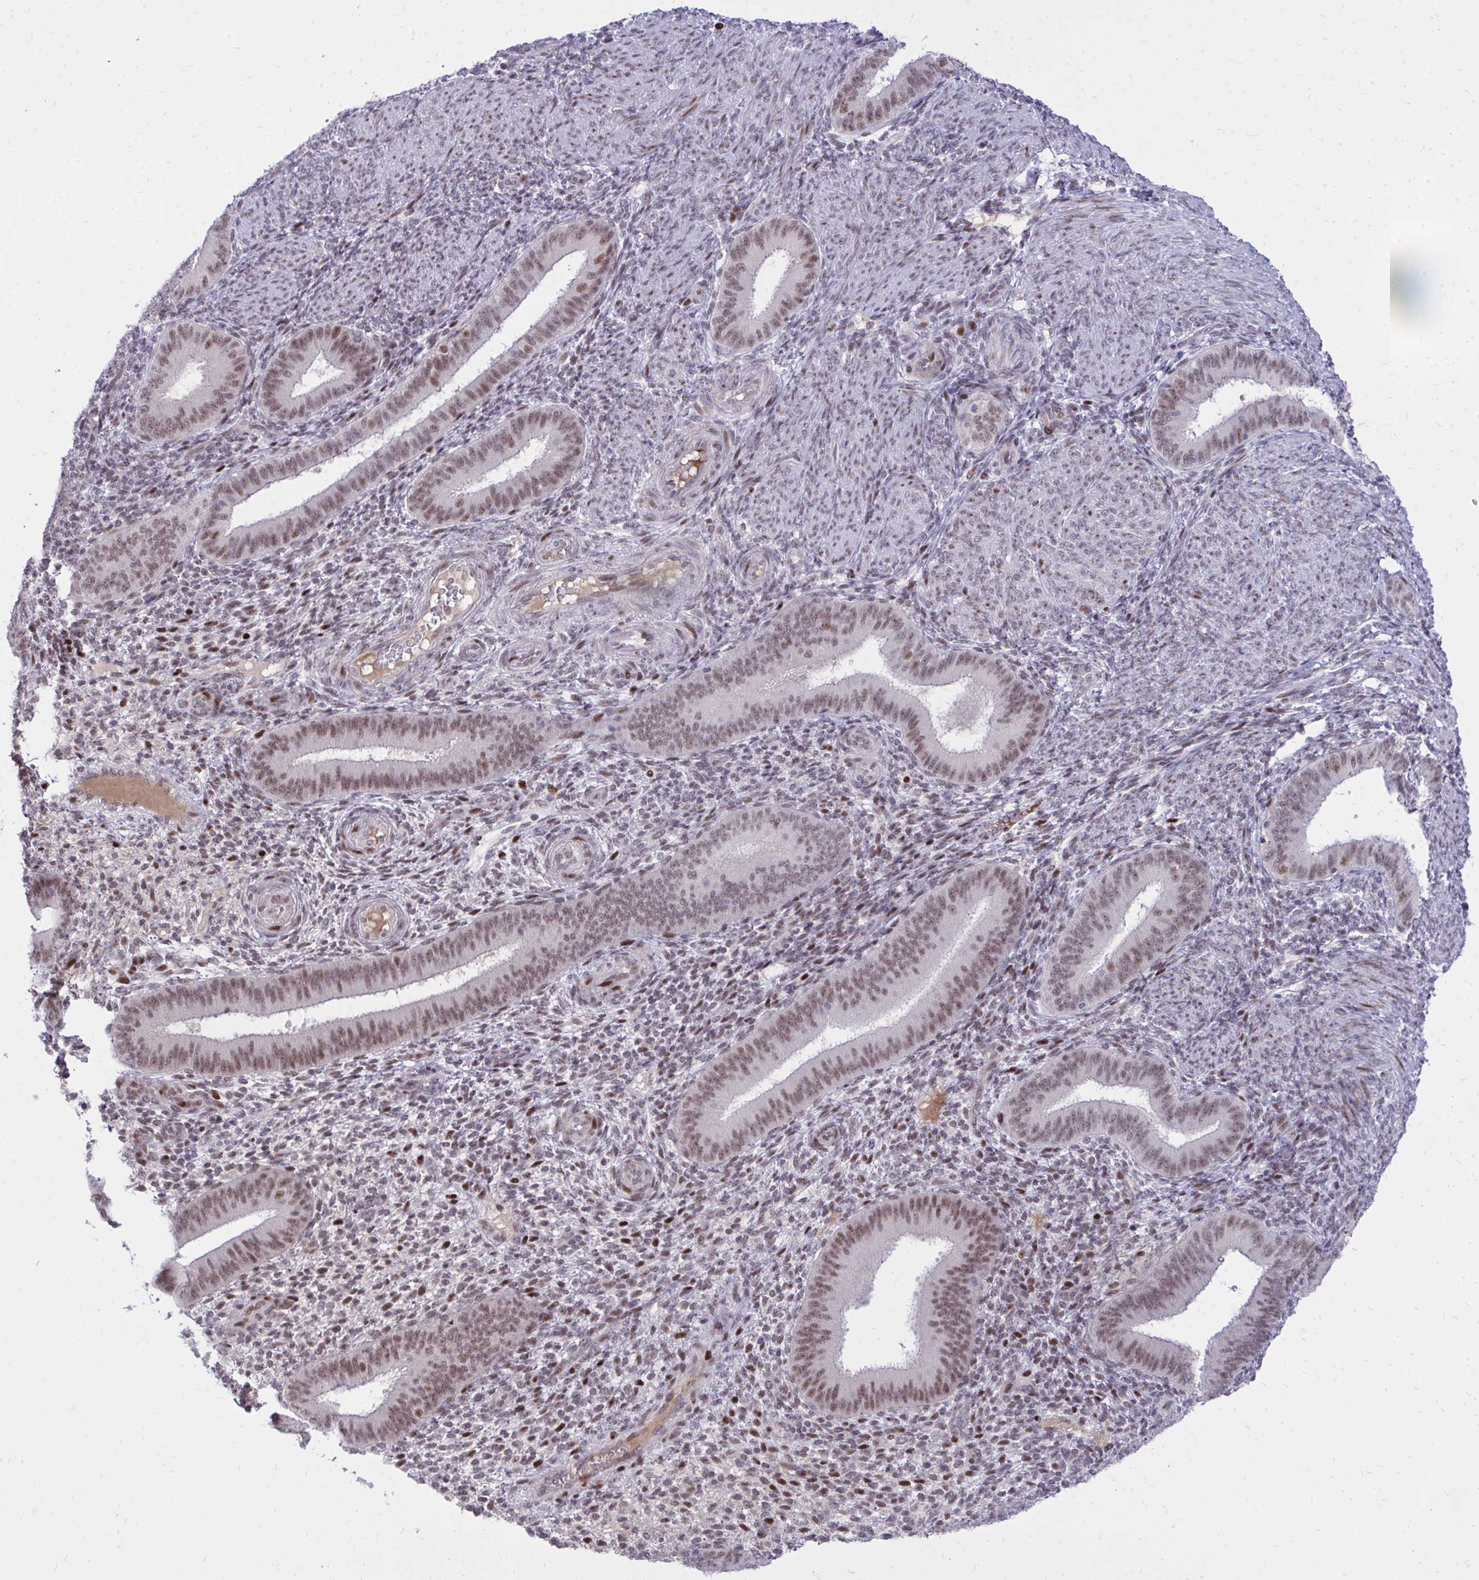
{"staining": {"intensity": "moderate", "quantity": "<25%", "location": "nuclear"}, "tissue": "endometrium", "cell_type": "Cells in endometrial stroma", "image_type": "normal", "snomed": [{"axis": "morphology", "description": "Normal tissue, NOS"}, {"axis": "topography", "description": "Endometrium"}], "caption": "Immunohistochemistry (IHC) of unremarkable human endometrium demonstrates low levels of moderate nuclear expression in approximately <25% of cells in endometrial stroma.", "gene": "C14orf39", "patient": {"sex": "female", "age": 39}}